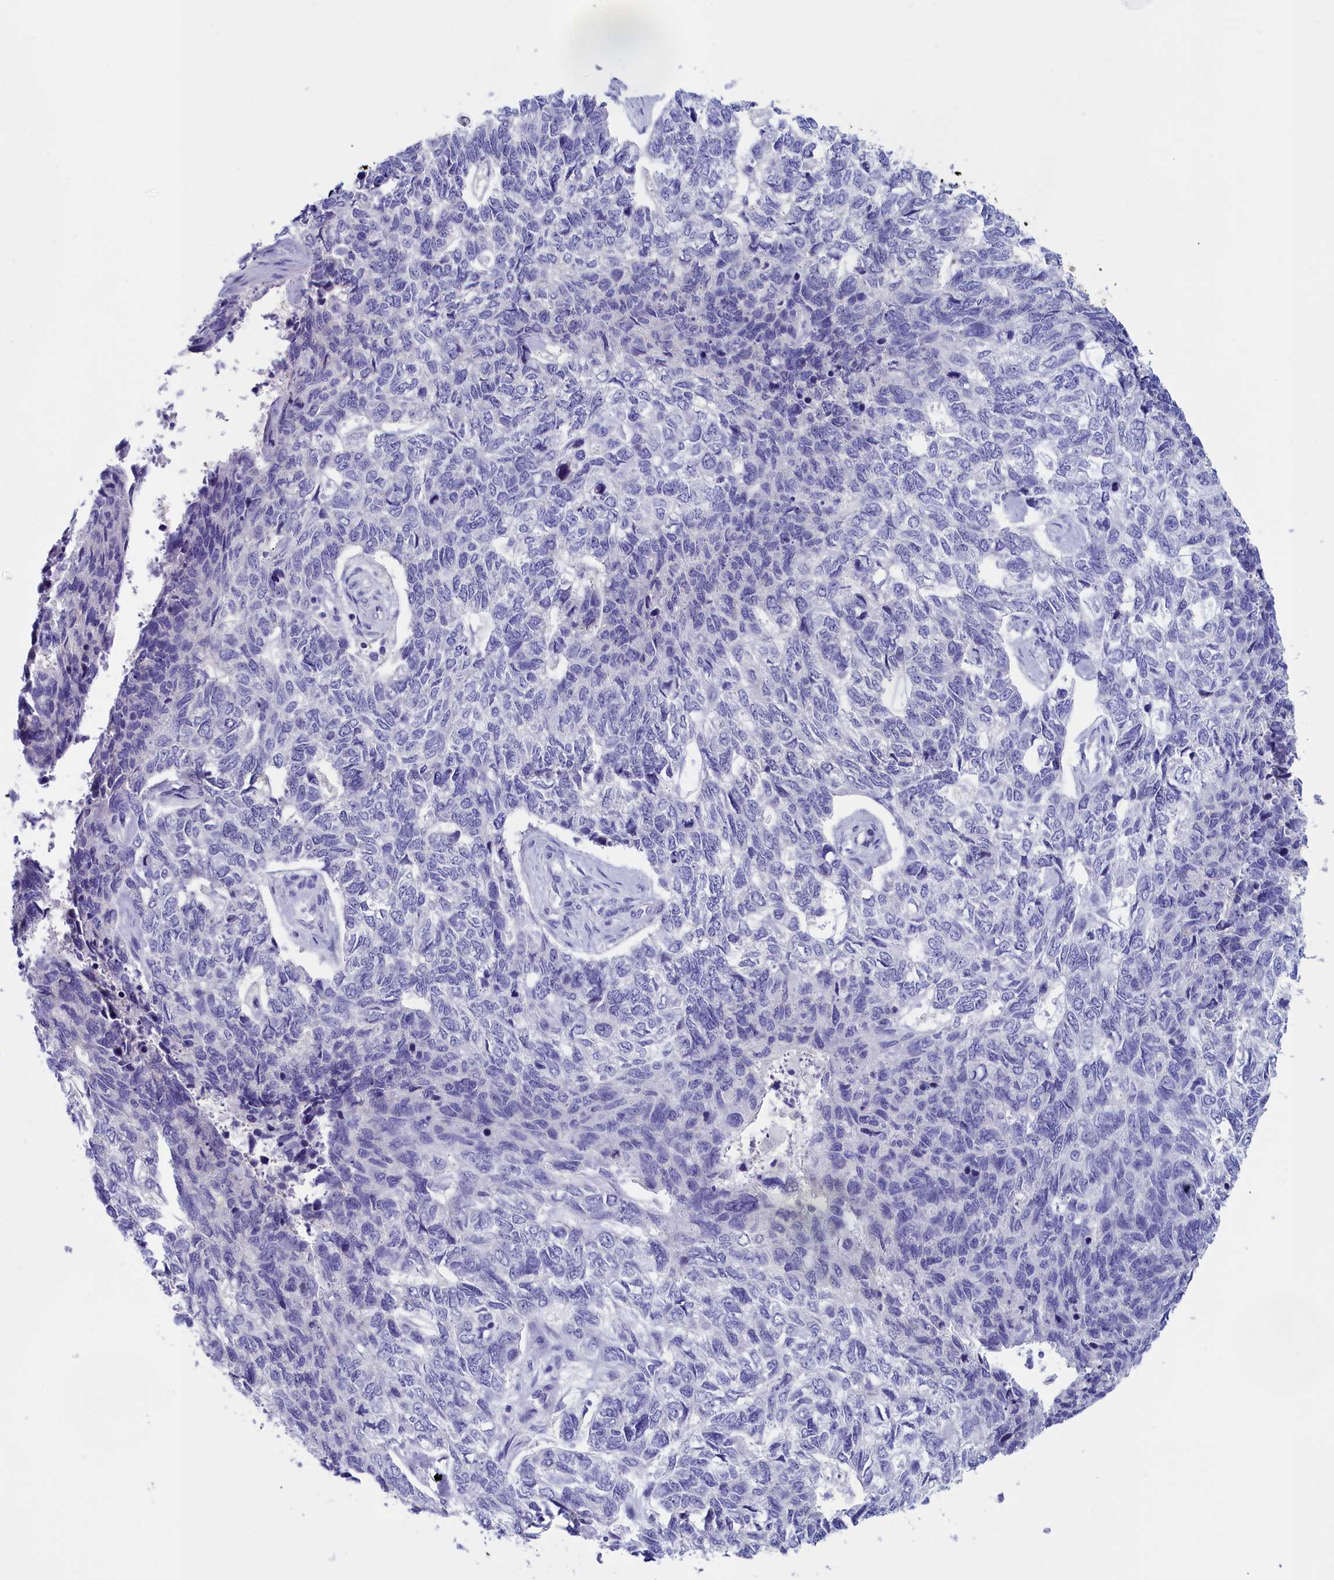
{"staining": {"intensity": "negative", "quantity": "none", "location": "none"}, "tissue": "skin cancer", "cell_type": "Tumor cells", "image_type": "cancer", "snomed": [{"axis": "morphology", "description": "Basal cell carcinoma"}, {"axis": "topography", "description": "Skin"}], "caption": "Protein analysis of skin basal cell carcinoma shows no significant positivity in tumor cells.", "gene": "ANKRD2", "patient": {"sex": "female", "age": 65}}